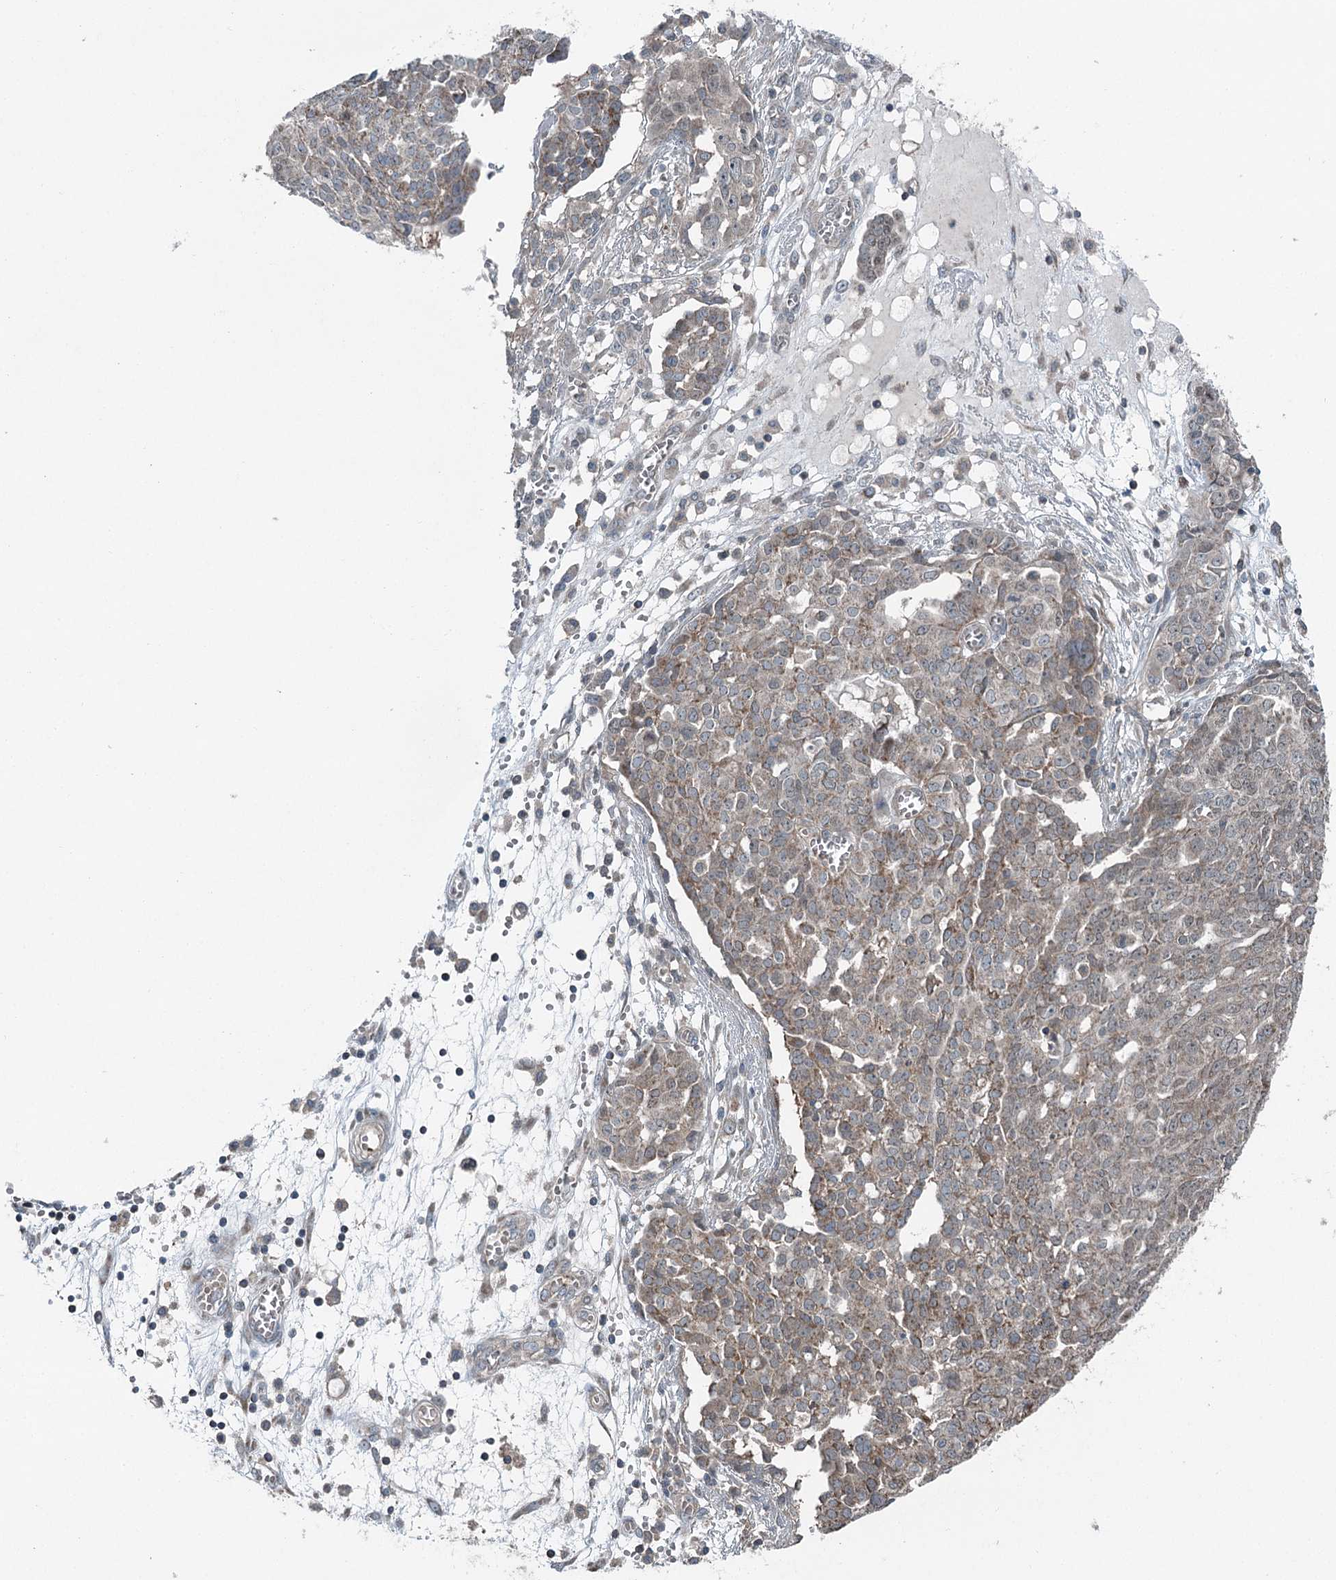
{"staining": {"intensity": "weak", "quantity": ">75%", "location": "cytoplasmic/membranous"}, "tissue": "ovarian cancer", "cell_type": "Tumor cells", "image_type": "cancer", "snomed": [{"axis": "morphology", "description": "Cystadenocarcinoma, serous, NOS"}, {"axis": "topography", "description": "Soft tissue"}, {"axis": "topography", "description": "Ovary"}], "caption": "The photomicrograph displays immunohistochemical staining of ovarian cancer. There is weak cytoplasmic/membranous expression is identified in about >75% of tumor cells.", "gene": "SKIC3", "patient": {"sex": "female", "age": 57}}